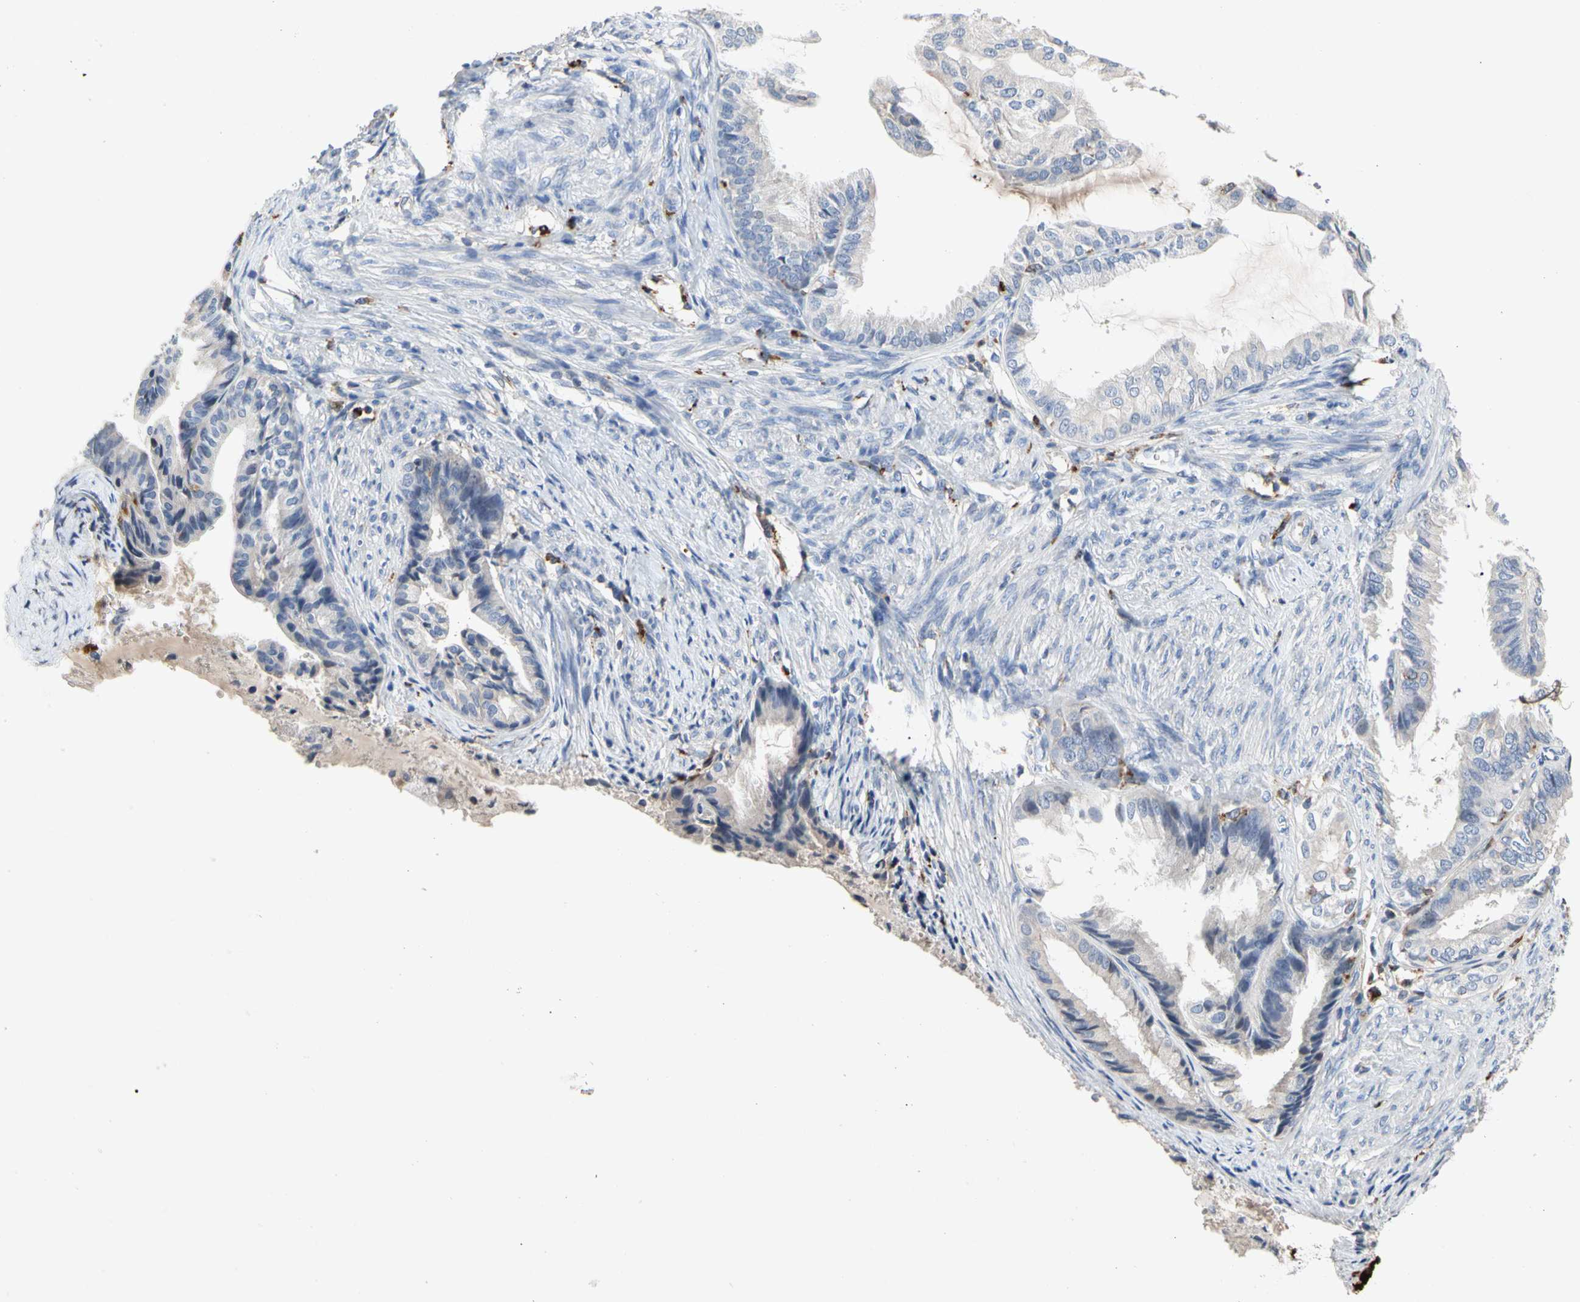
{"staining": {"intensity": "negative", "quantity": "none", "location": "none"}, "tissue": "endometrial cancer", "cell_type": "Tumor cells", "image_type": "cancer", "snomed": [{"axis": "morphology", "description": "Adenocarcinoma, NOS"}, {"axis": "topography", "description": "Endometrium"}], "caption": "This is an immunohistochemistry (IHC) image of endometrial adenocarcinoma. There is no staining in tumor cells.", "gene": "ADA2", "patient": {"sex": "female", "age": 86}}